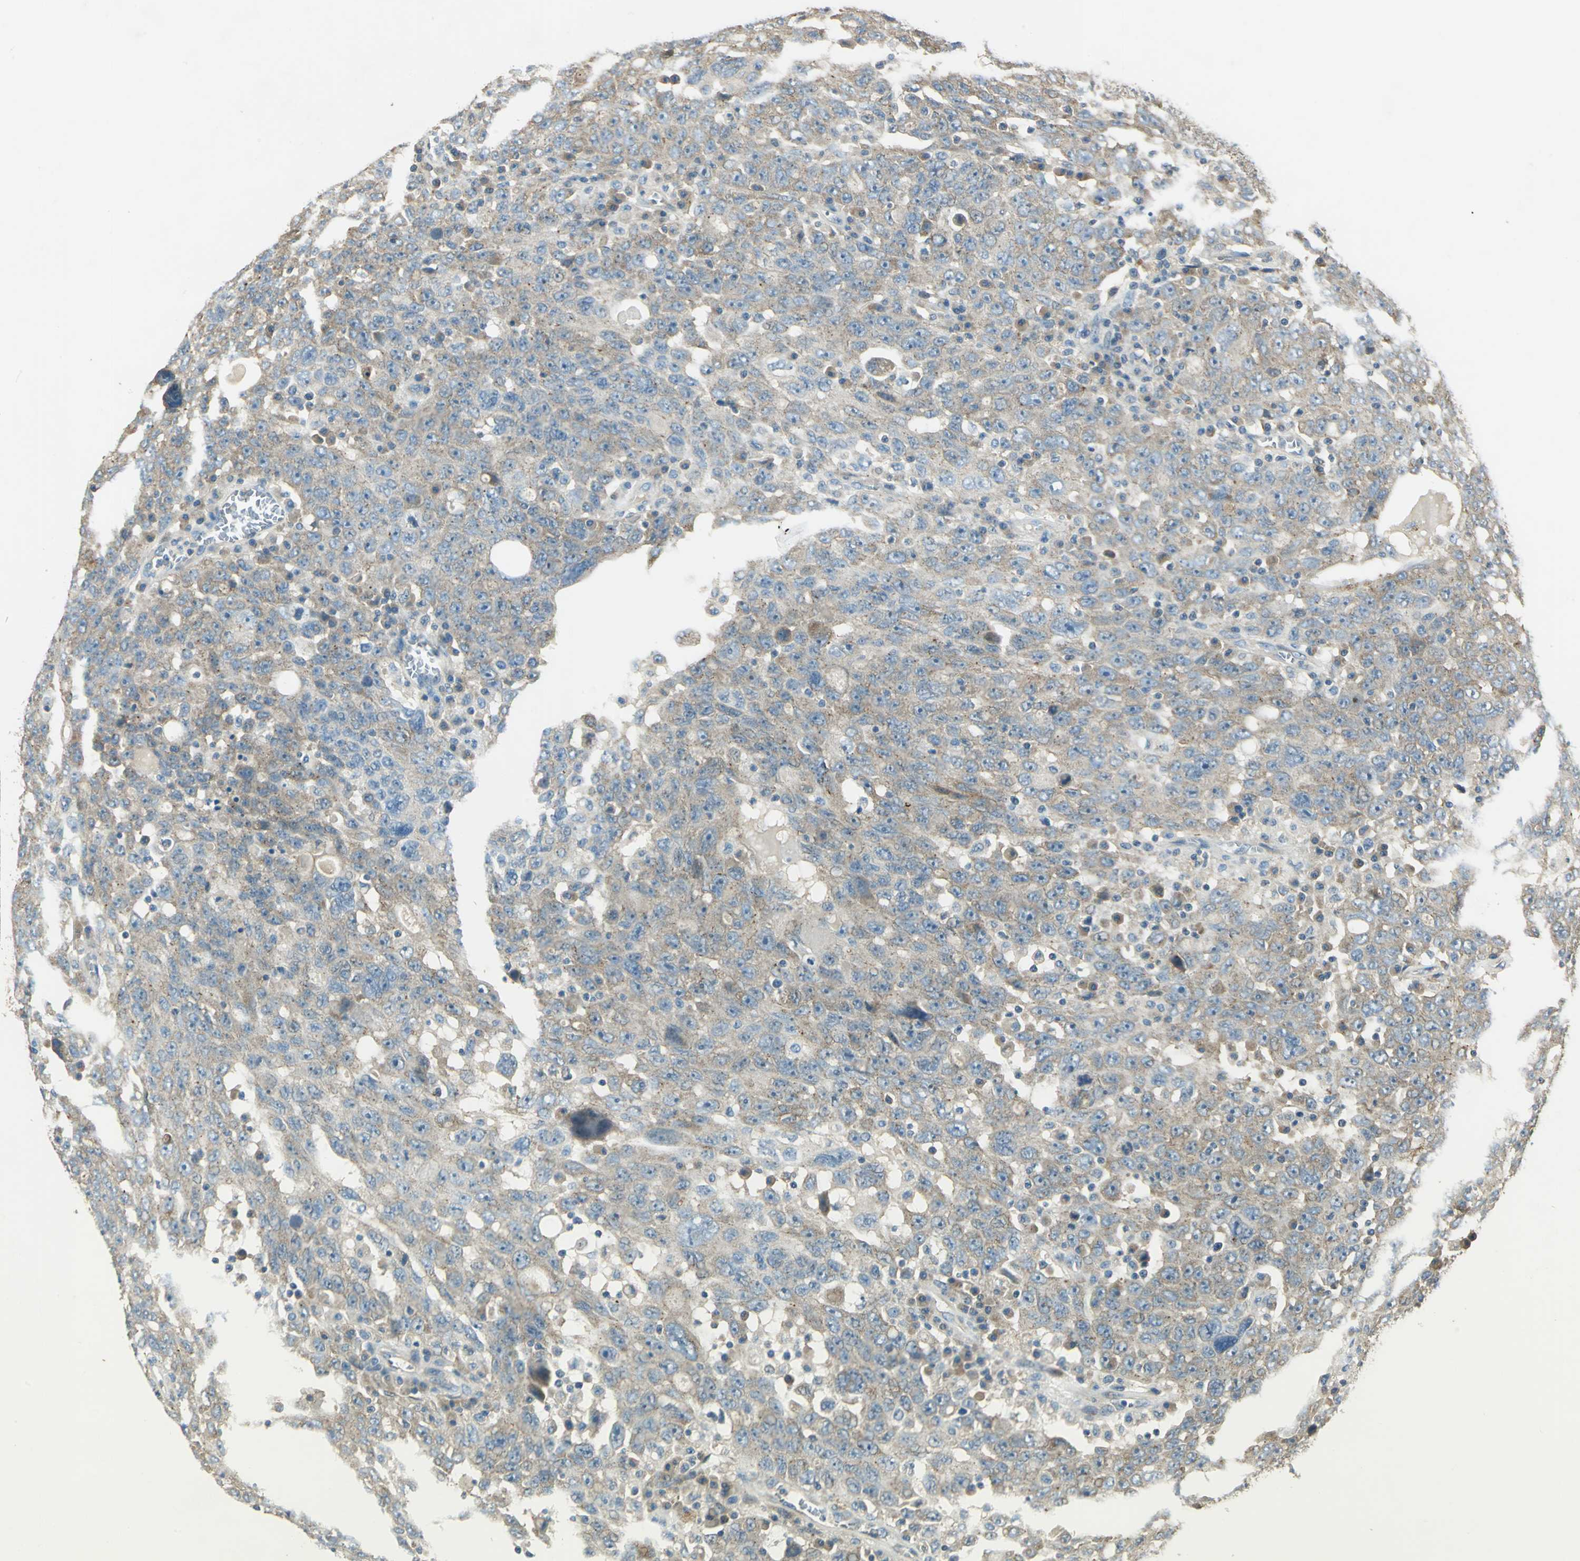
{"staining": {"intensity": "moderate", "quantity": "25%-75%", "location": "cytoplasmic/membranous"}, "tissue": "ovarian cancer", "cell_type": "Tumor cells", "image_type": "cancer", "snomed": [{"axis": "morphology", "description": "Carcinoma, endometroid"}, {"axis": "topography", "description": "Ovary"}], "caption": "Ovarian endometroid carcinoma stained with immunohistochemistry (IHC) reveals moderate cytoplasmic/membranous staining in about 25%-75% of tumor cells.", "gene": "SHC2", "patient": {"sex": "female", "age": 62}}